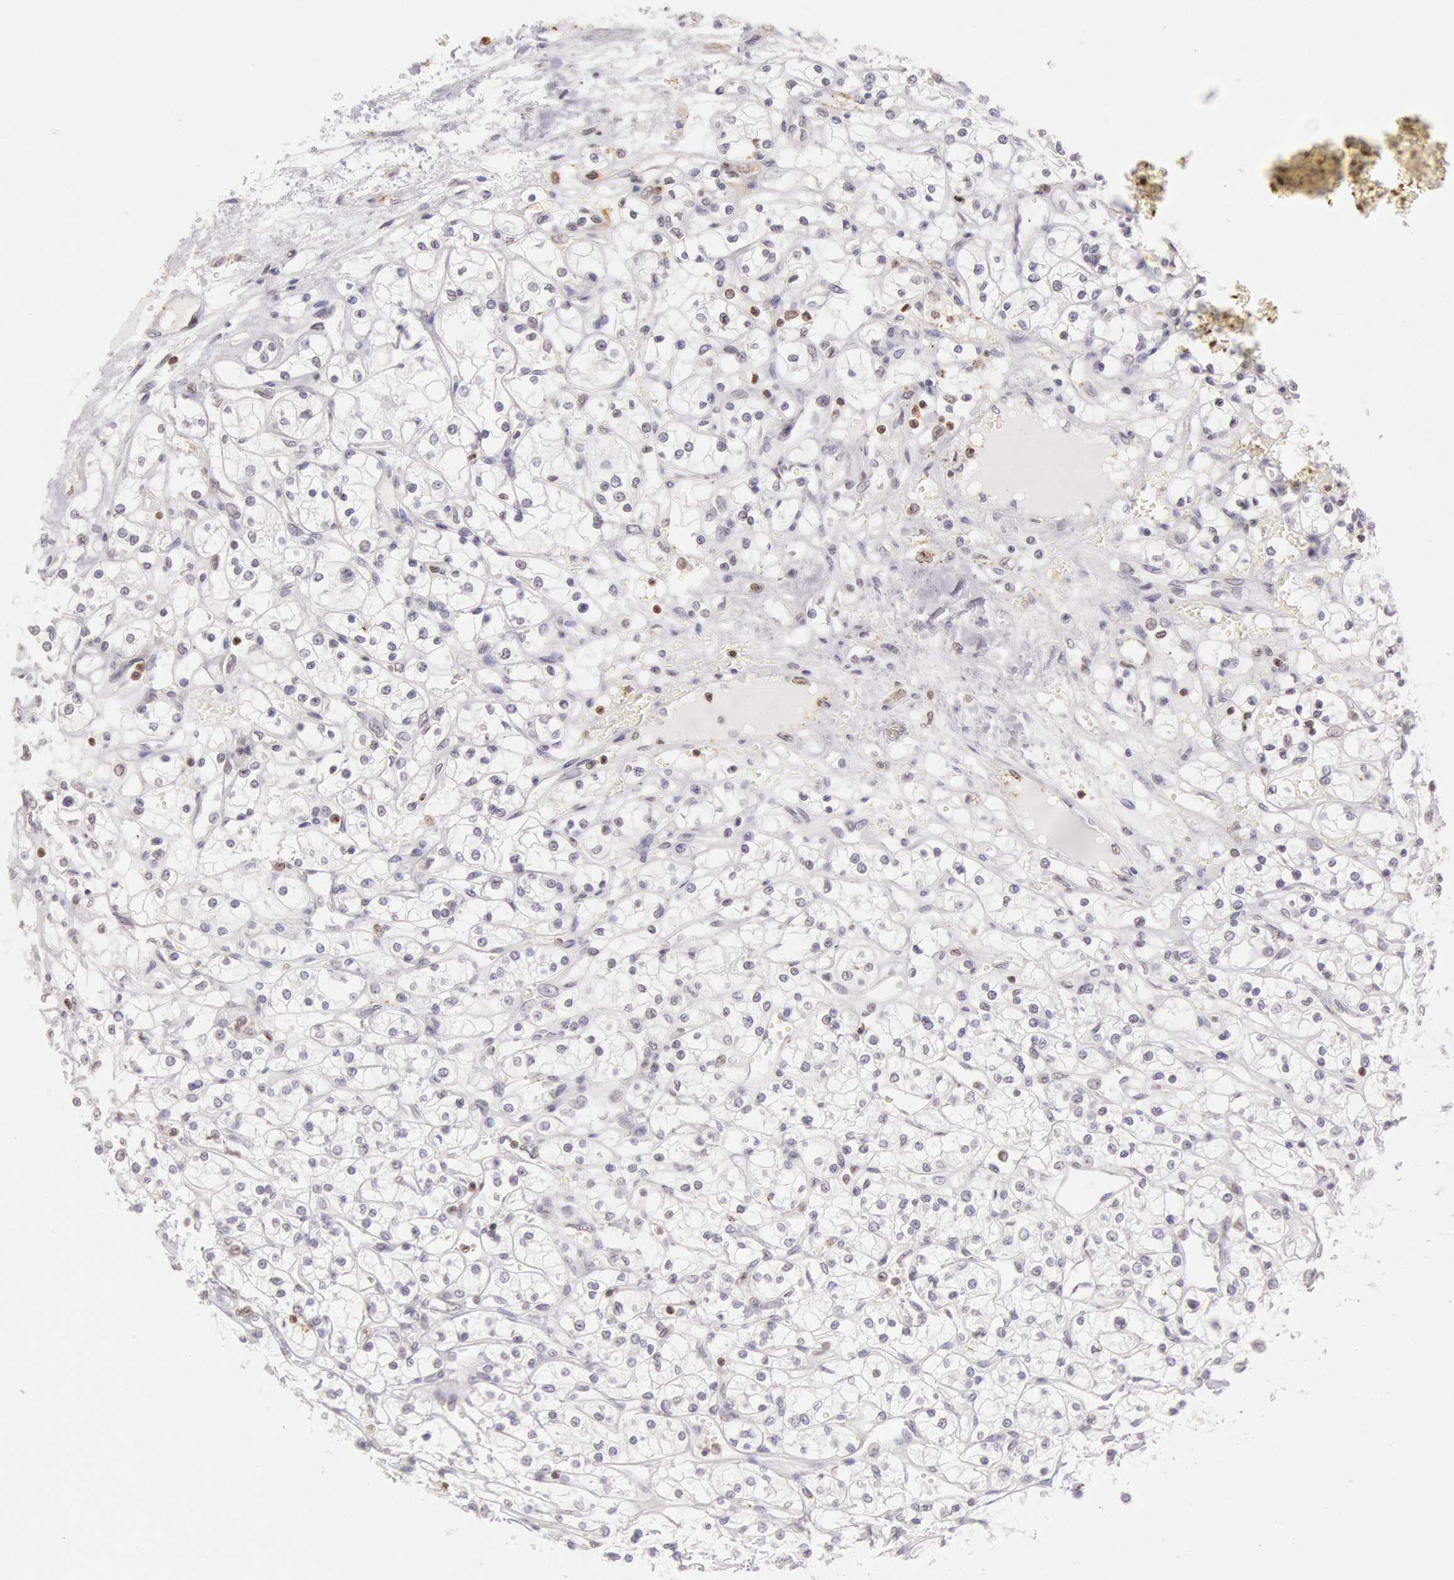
{"staining": {"intensity": "negative", "quantity": "none", "location": "none"}, "tissue": "renal cancer", "cell_type": "Tumor cells", "image_type": "cancer", "snomed": [{"axis": "morphology", "description": "Adenocarcinoma, NOS"}, {"axis": "topography", "description": "Kidney"}], "caption": "DAB (3,3'-diaminobenzidine) immunohistochemical staining of renal cancer (adenocarcinoma) reveals no significant expression in tumor cells. (Brightfield microscopy of DAB immunohistochemistry at high magnification).", "gene": "HIF1A", "patient": {"sex": "male", "age": 61}}